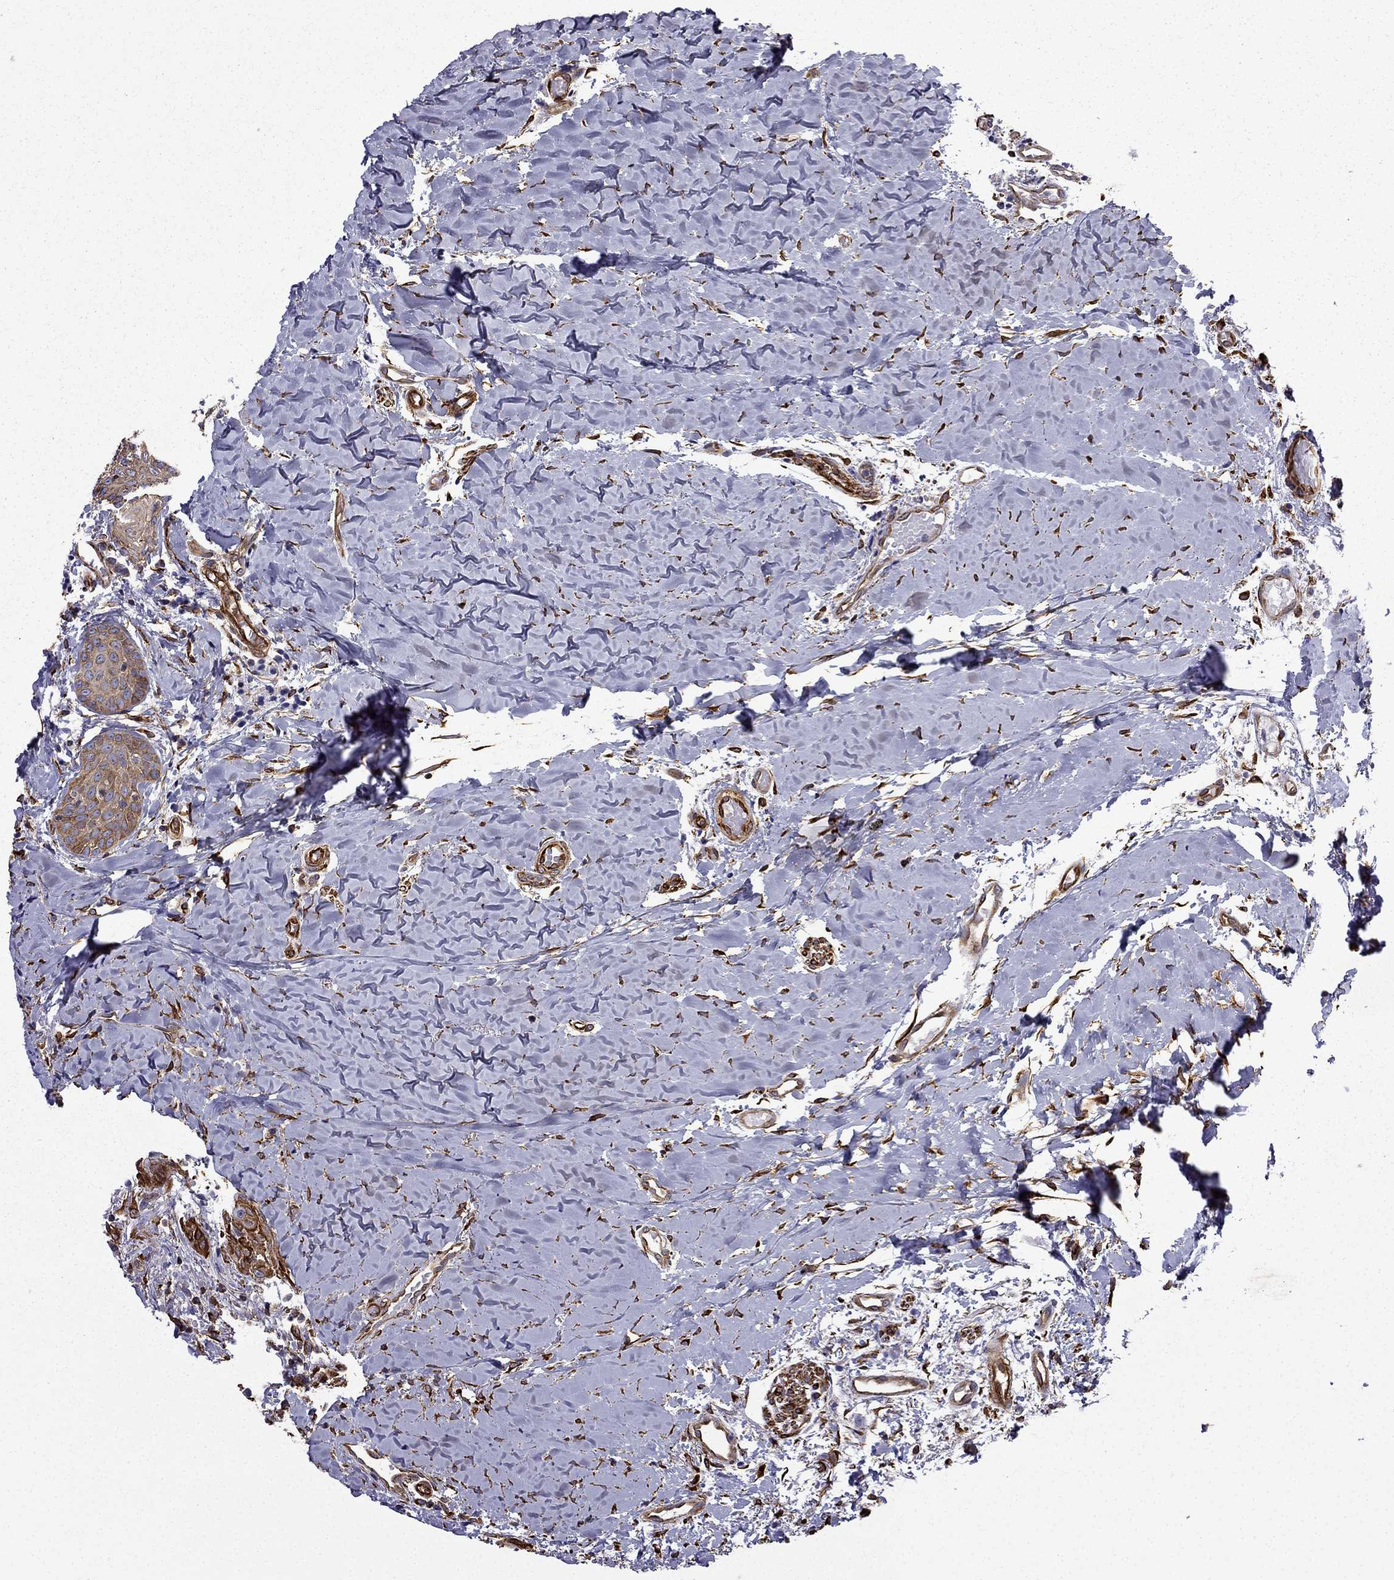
{"staining": {"intensity": "moderate", "quantity": ">75%", "location": "cytoplasmic/membranous"}, "tissue": "head and neck cancer", "cell_type": "Tumor cells", "image_type": "cancer", "snomed": [{"axis": "morphology", "description": "Normal tissue, NOS"}, {"axis": "morphology", "description": "Squamous cell carcinoma, NOS"}, {"axis": "topography", "description": "Oral tissue"}, {"axis": "topography", "description": "Salivary gland"}, {"axis": "topography", "description": "Head-Neck"}], "caption": "IHC (DAB (3,3'-diaminobenzidine)) staining of squamous cell carcinoma (head and neck) displays moderate cytoplasmic/membranous protein staining in about >75% of tumor cells. The staining was performed using DAB (3,3'-diaminobenzidine), with brown indicating positive protein expression. Nuclei are stained blue with hematoxylin.", "gene": "MAP4", "patient": {"sex": "female", "age": 62}}